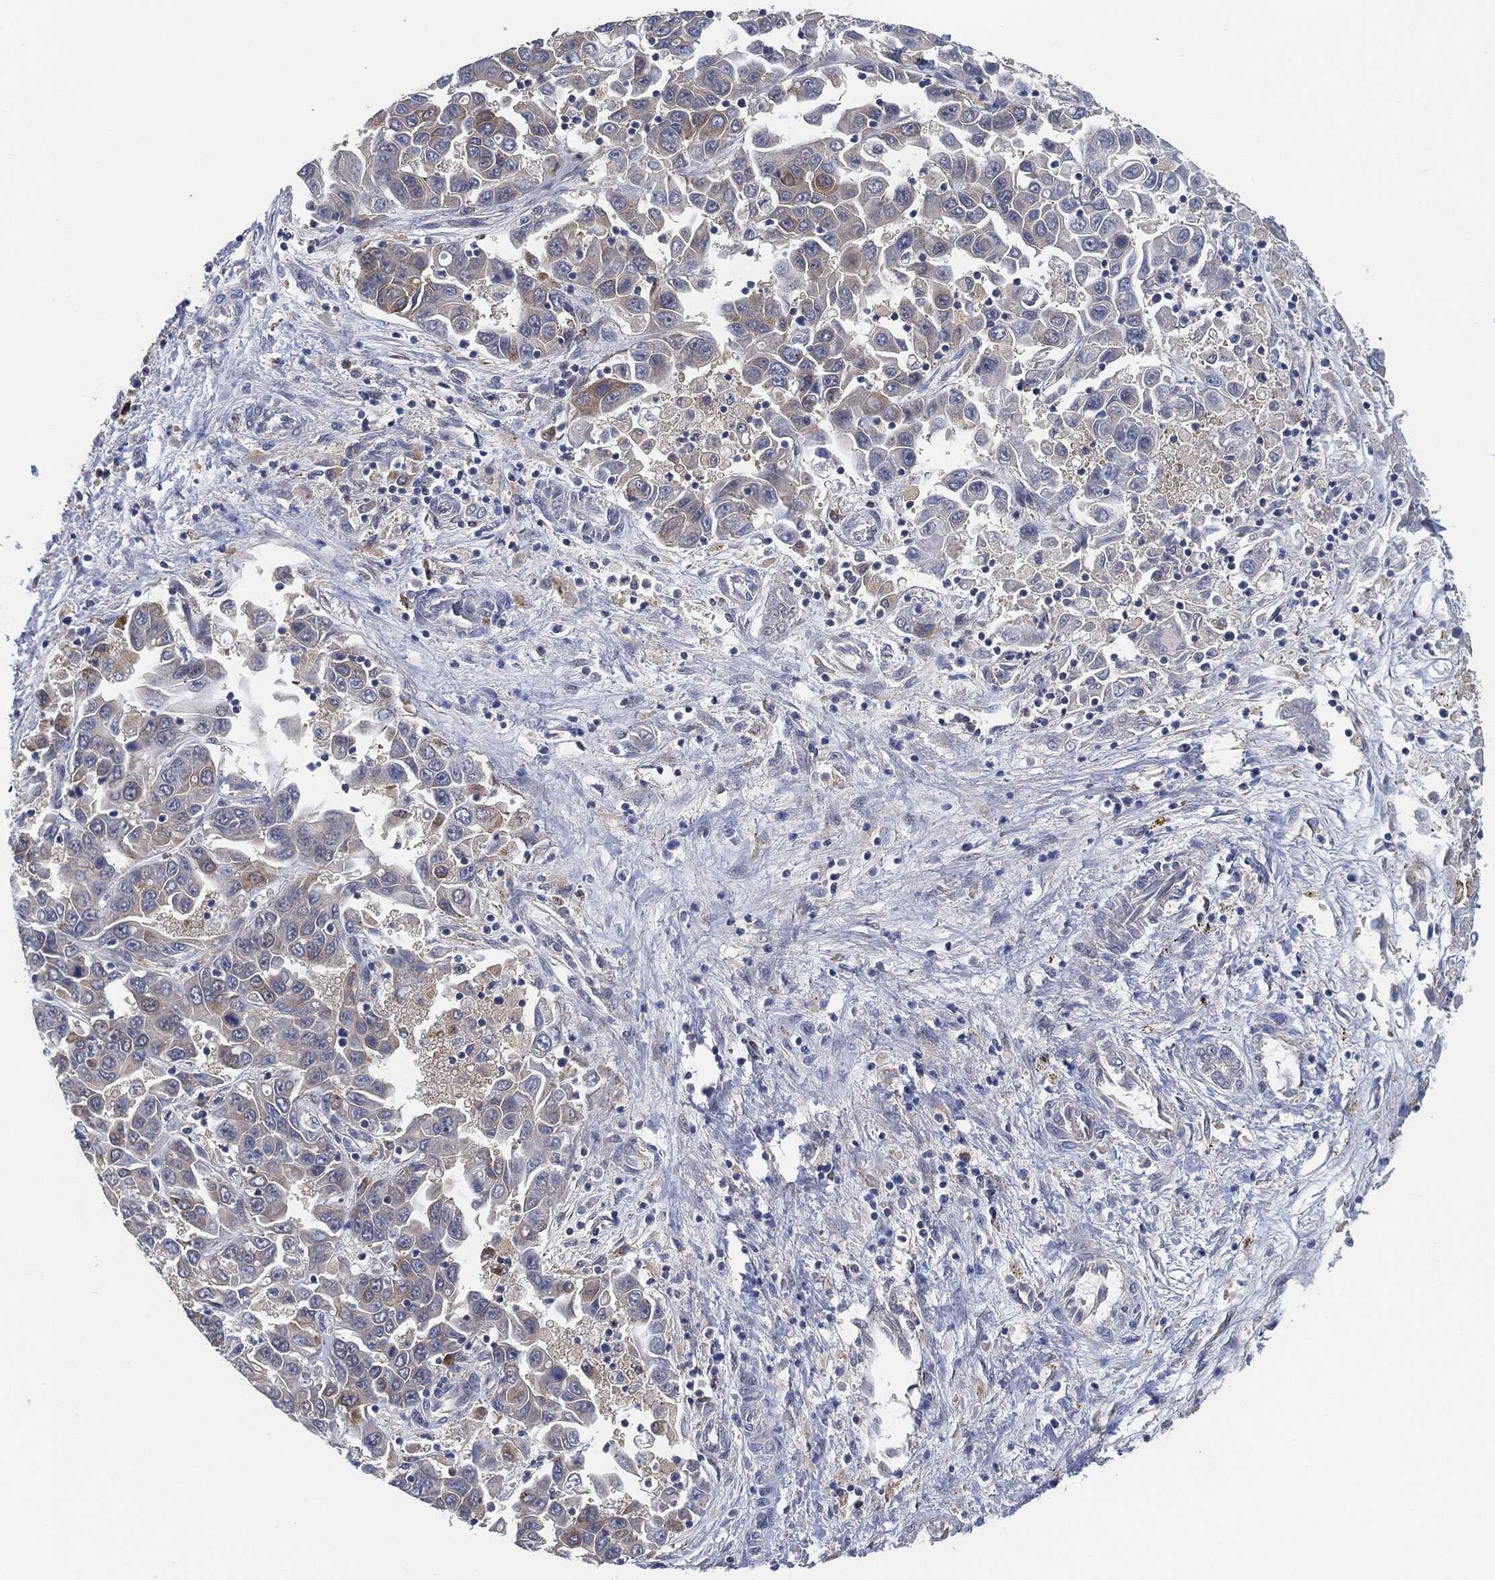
{"staining": {"intensity": "moderate", "quantity": "<25%", "location": "cytoplasmic/membranous"}, "tissue": "liver cancer", "cell_type": "Tumor cells", "image_type": "cancer", "snomed": [{"axis": "morphology", "description": "Cholangiocarcinoma"}, {"axis": "topography", "description": "Liver"}], "caption": "Immunohistochemical staining of human liver cancer (cholangiocarcinoma) reveals low levels of moderate cytoplasmic/membranous staining in approximately <25% of tumor cells.", "gene": "VSIG4", "patient": {"sex": "female", "age": 52}}